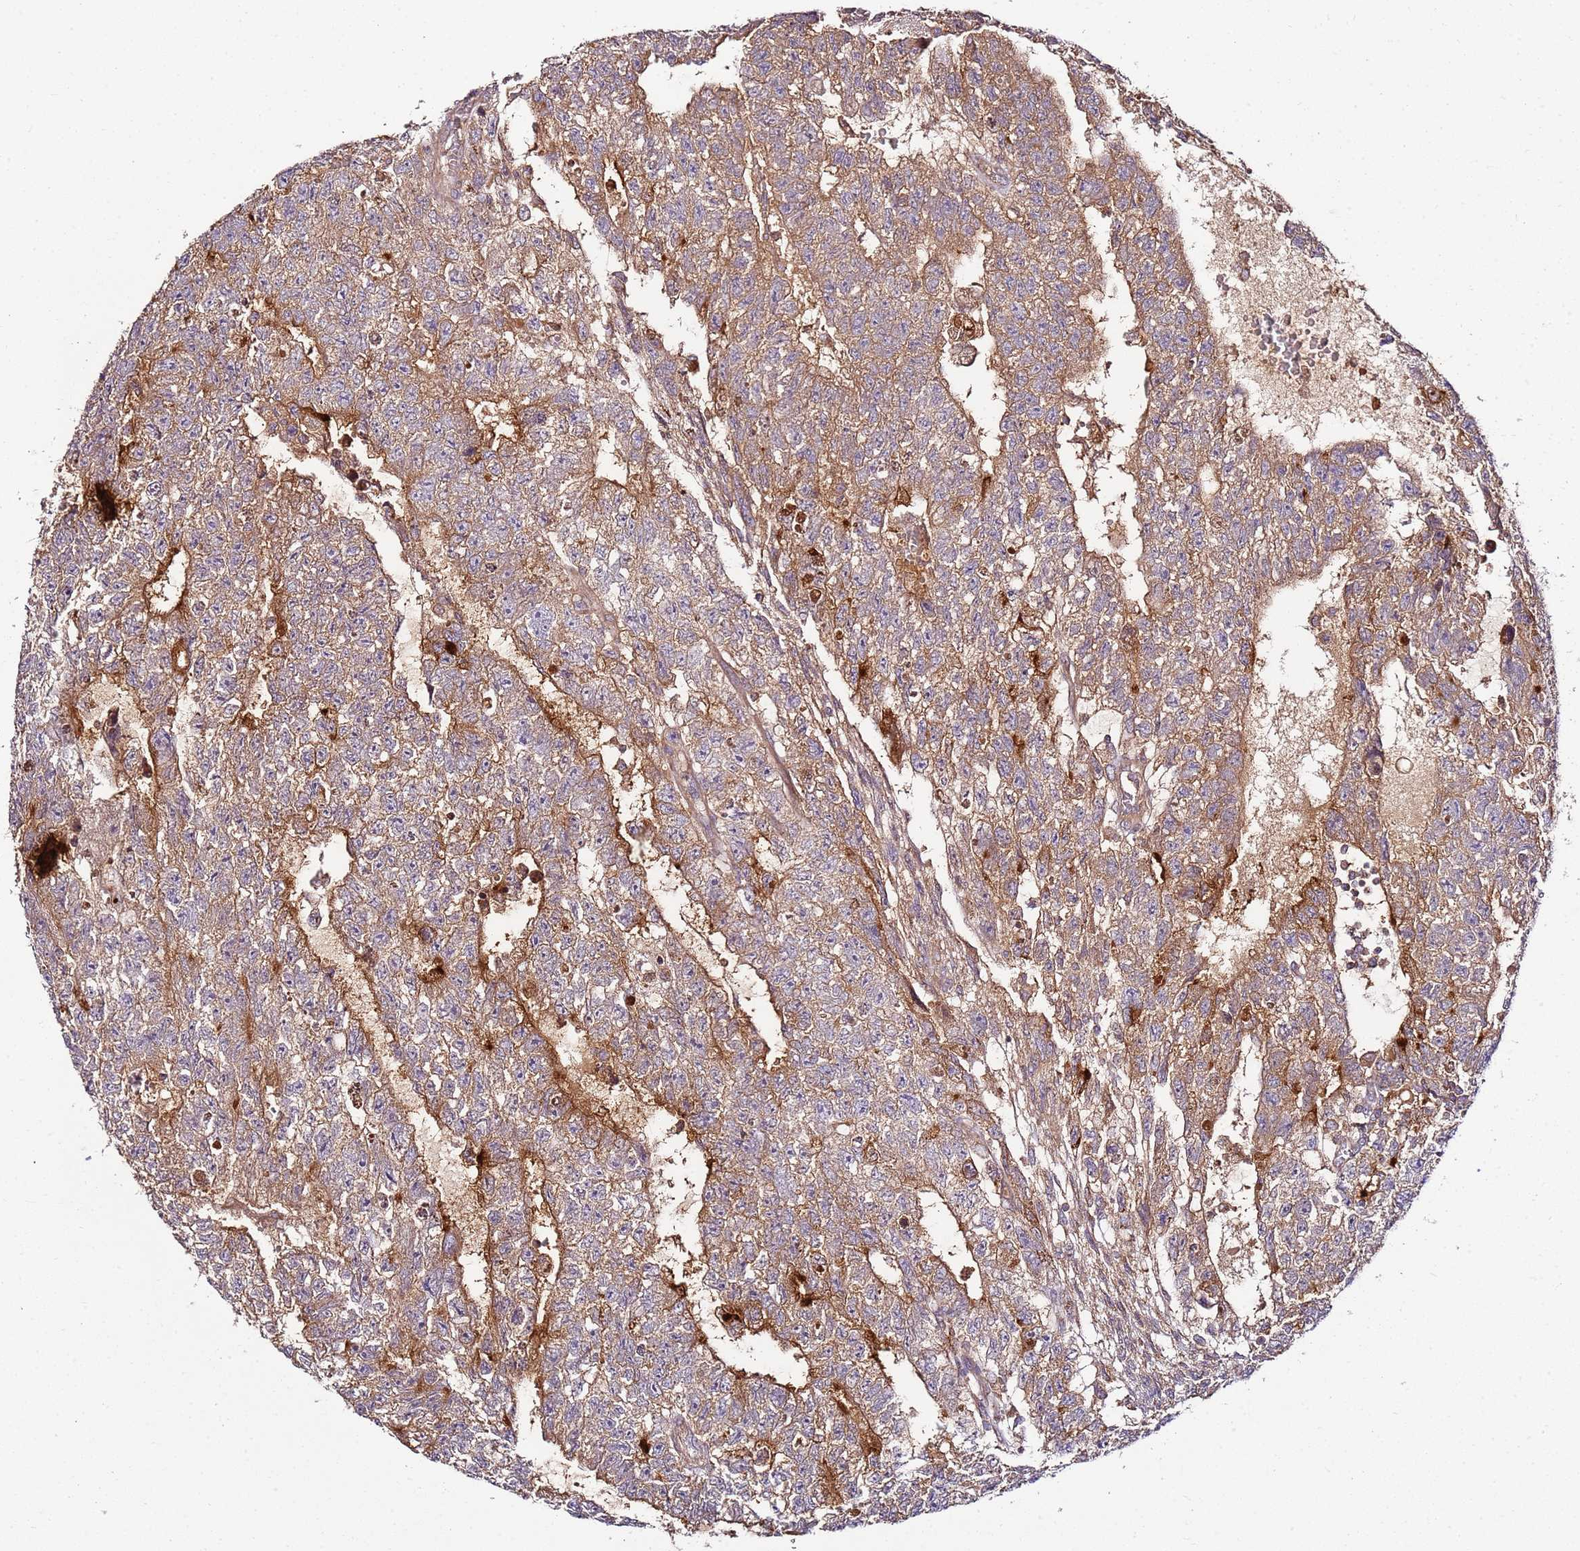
{"staining": {"intensity": "moderate", "quantity": ">75%", "location": "cytoplasmic/membranous"}, "tissue": "testis cancer", "cell_type": "Tumor cells", "image_type": "cancer", "snomed": [{"axis": "morphology", "description": "Carcinoma, Embryonal, NOS"}, {"axis": "topography", "description": "Testis"}], "caption": "The micrograph demonstrates a brown stain indicating the presence of a protein in the cytoplasmic/membranous of tumor cells in embryonal carcinoma (testis).", "gene": "KRTAP21-3", "patient": {"sex": "male", "age": 26}}